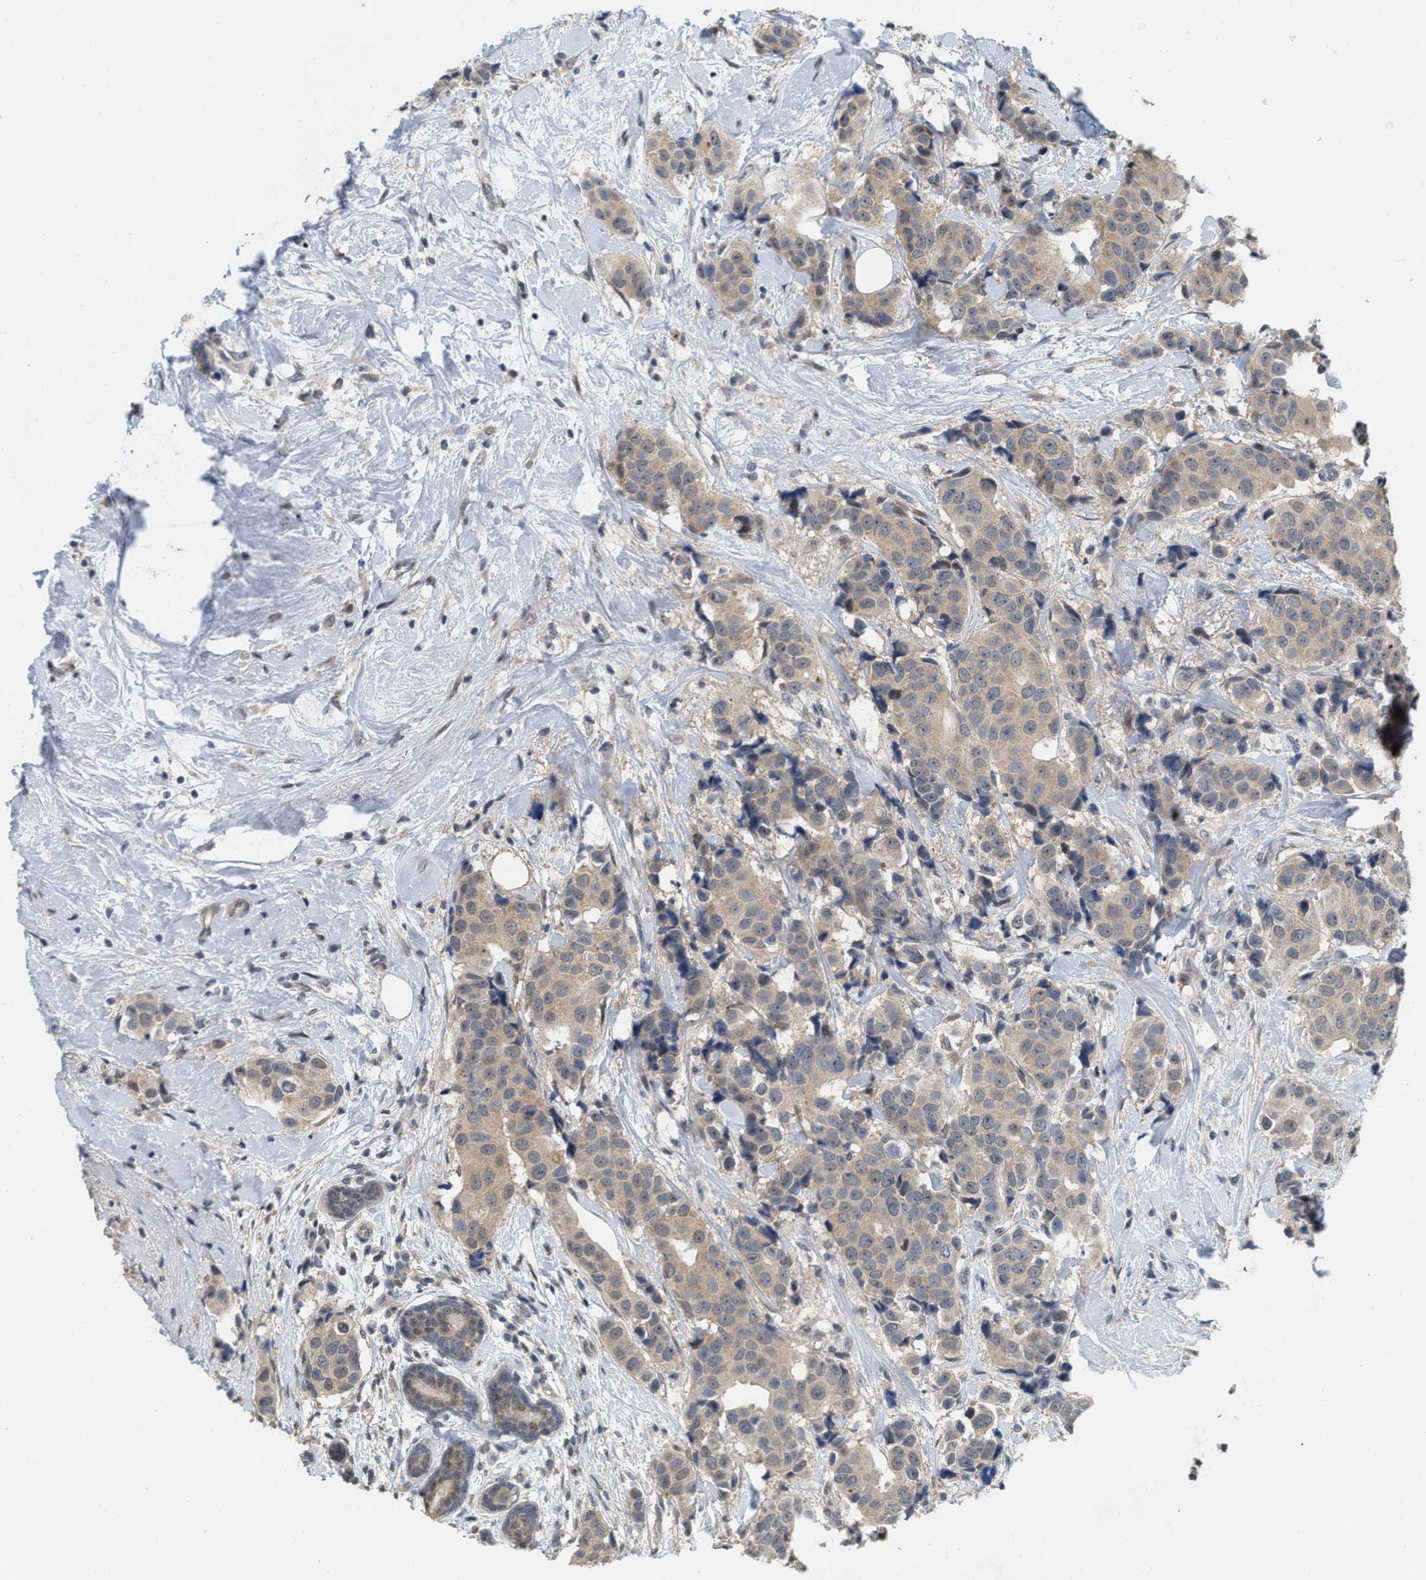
{"staining": {"intensity": "weak", "quantity": "25%-75%", "location": "cytoplasmic/membranous"}, "tissue": "breast cancer", "cell_type": "Tumor cells", "image_type": "cancer", "snomed": [{"axis": "morphology", "description": "Normal tissue, NOS"}, {"axis": "morphology", "description": "Duct carcinoma"}, {"axis": "topography", "description": "Breast"}], "caption": "Immunohistochemical staining of breast cancer (infiltrating ductal carcinoma) reveals low levels of weak cytoplasmic/membranous staining in approximately 25%-75% of tumor cells.", "gene": "RUVBL1", "patient": {"sex": "female", "age": 39}}